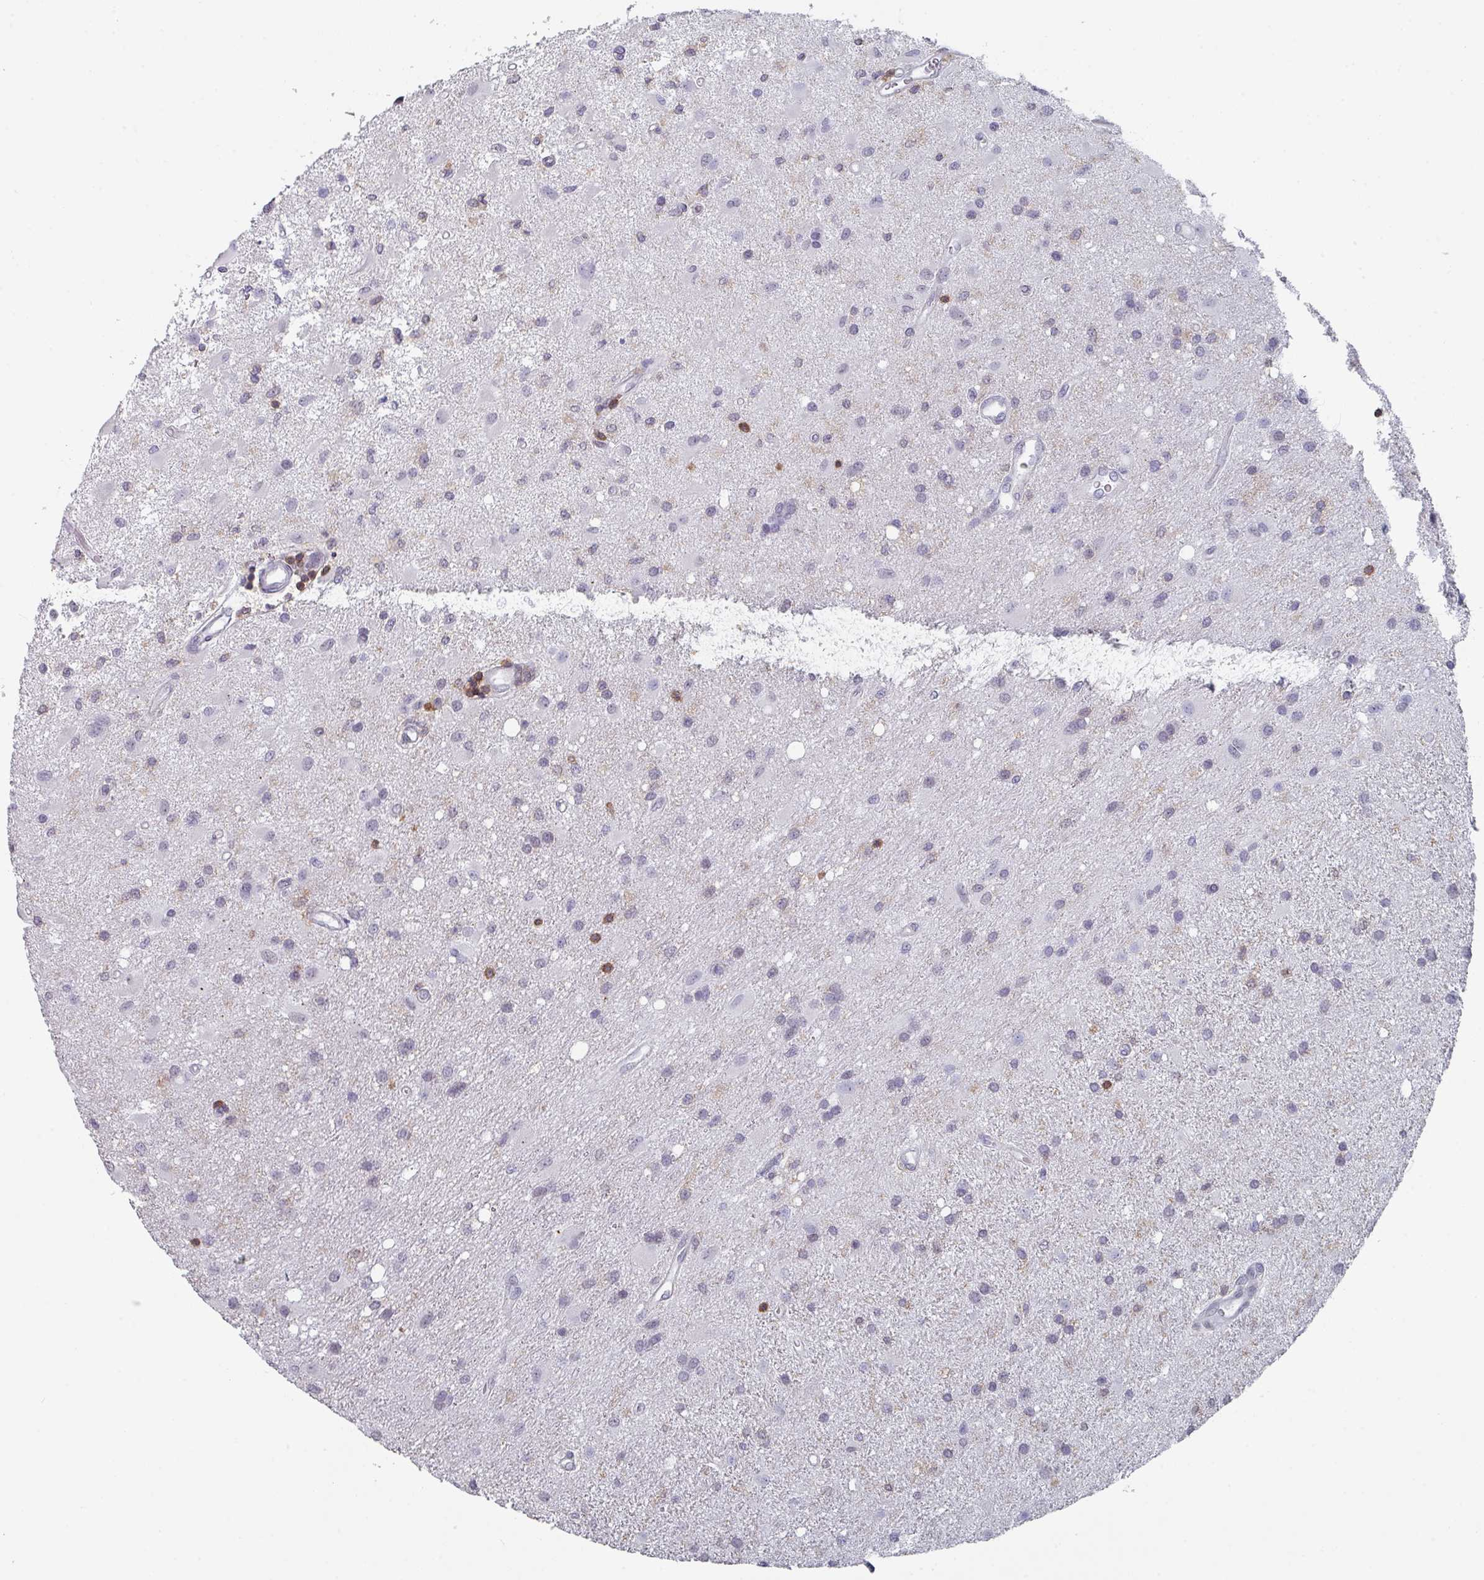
{"staining": {"intensity": "negative", "quantity": "none", "location": "none"}, "tissue": "glioma", "cell_type": "Tumor cells", "image_type": "cancer", "snomed": [{"axis": "morphology", "description": "Glioma, malignant, High grade"}, {"axis": "topography", "description": "Brain"}], "caption": "Immunohistochemistry (IHC) of glioma displays no expression in tumor cells.", "gene": "RASAL3", "patient": {"sex": "male", "age": 67}}